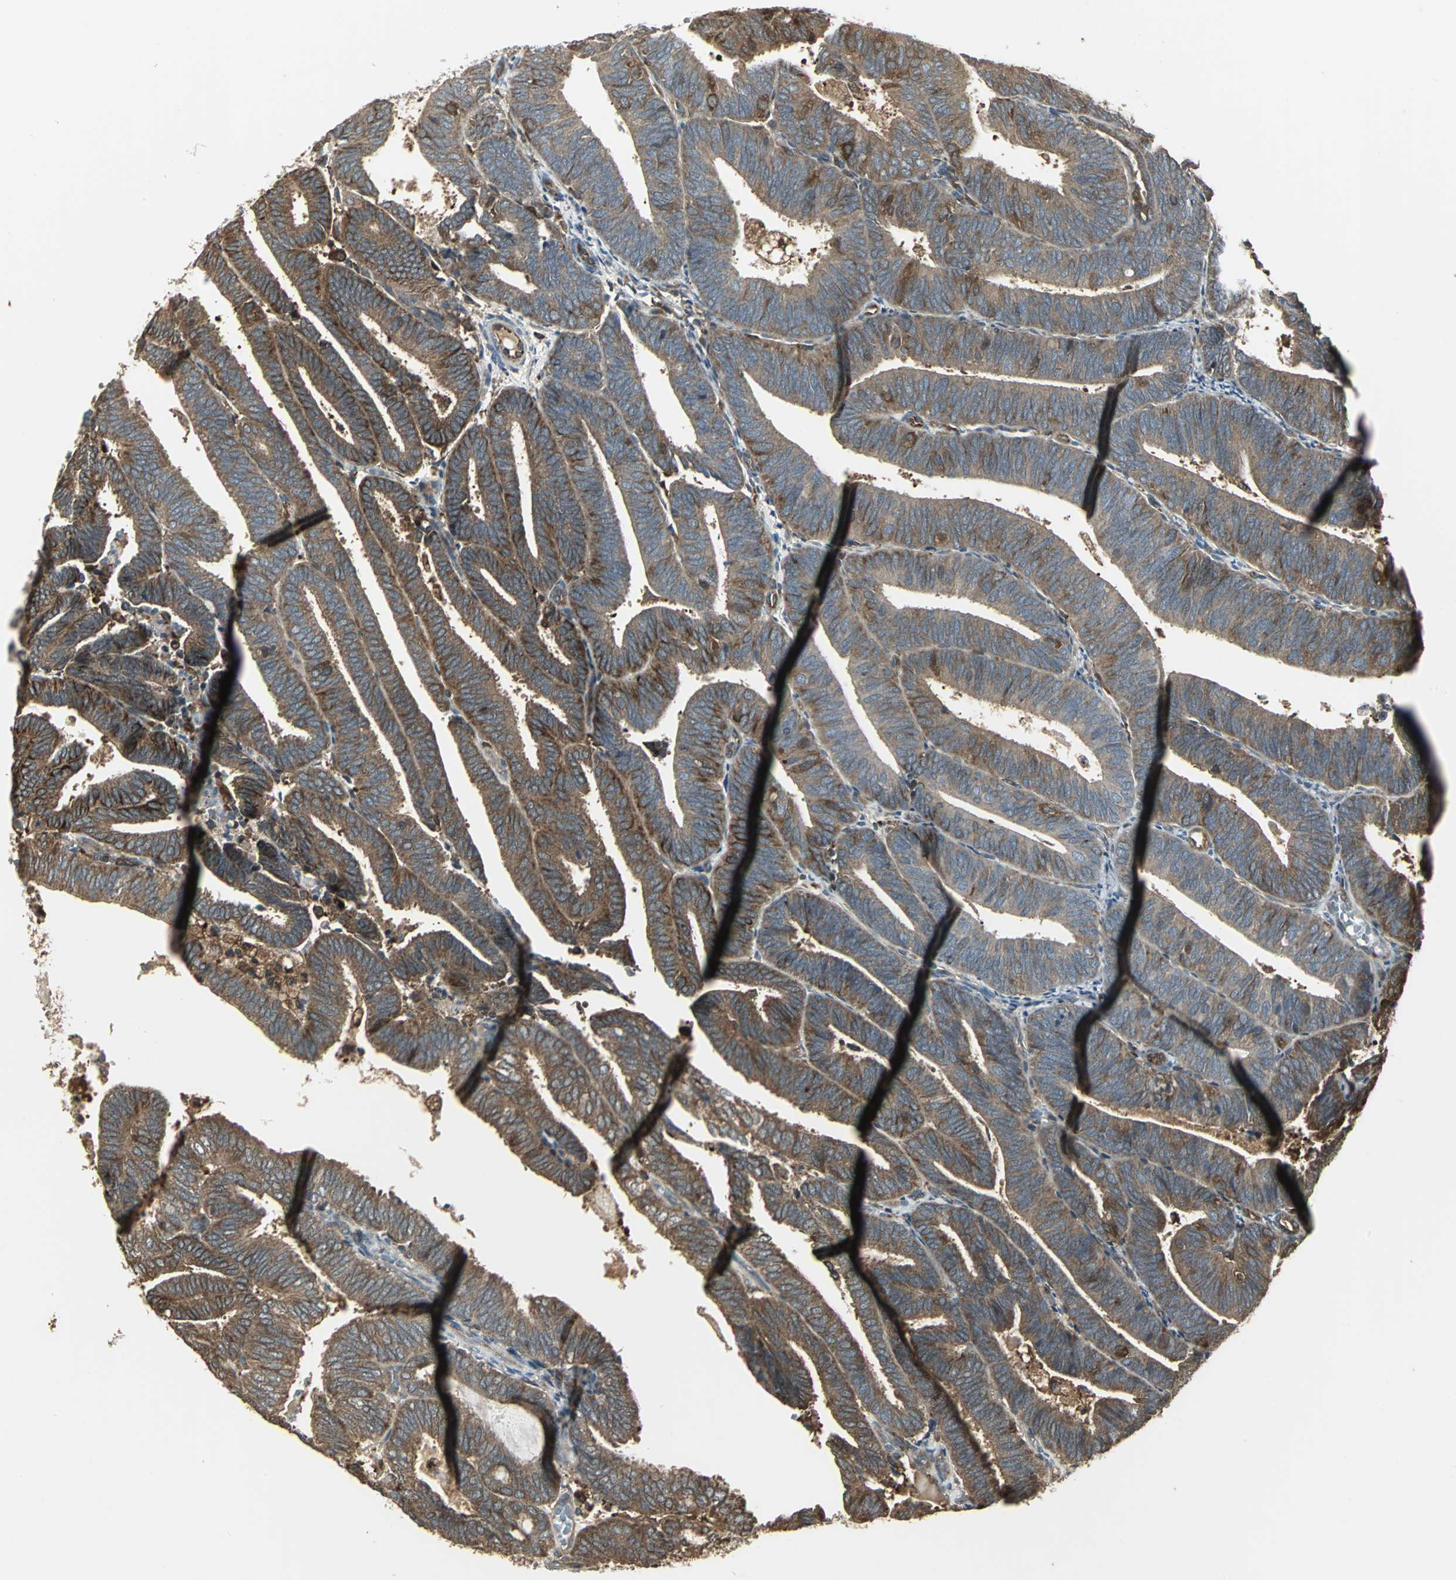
{"staining": {"intensity": "moderate", "quantity": ">75%", "location": "cytoplasmic/membranous"}, "tissue": "endometrial cancer", "cell_type": "Tumor cells", "image_type": "cancer", "snomed": [{"axis": "morphology", "description": "Adenocarcinoma, NOS"}, {"axis": "topography", "description": "Uterus"}], "caption": "A histopathology image of adenocarcinoma (endometrial) stained for a protein reveals moderate cytoplasmic/membranous brown staining in tumor cells. The staining was performed using DAB, with brown indicating positive protein expression. Nuclei are stained blue with hematoxylin.", "gene": "PRXL2B", "patient": {"sex": "female", "age": 60}}